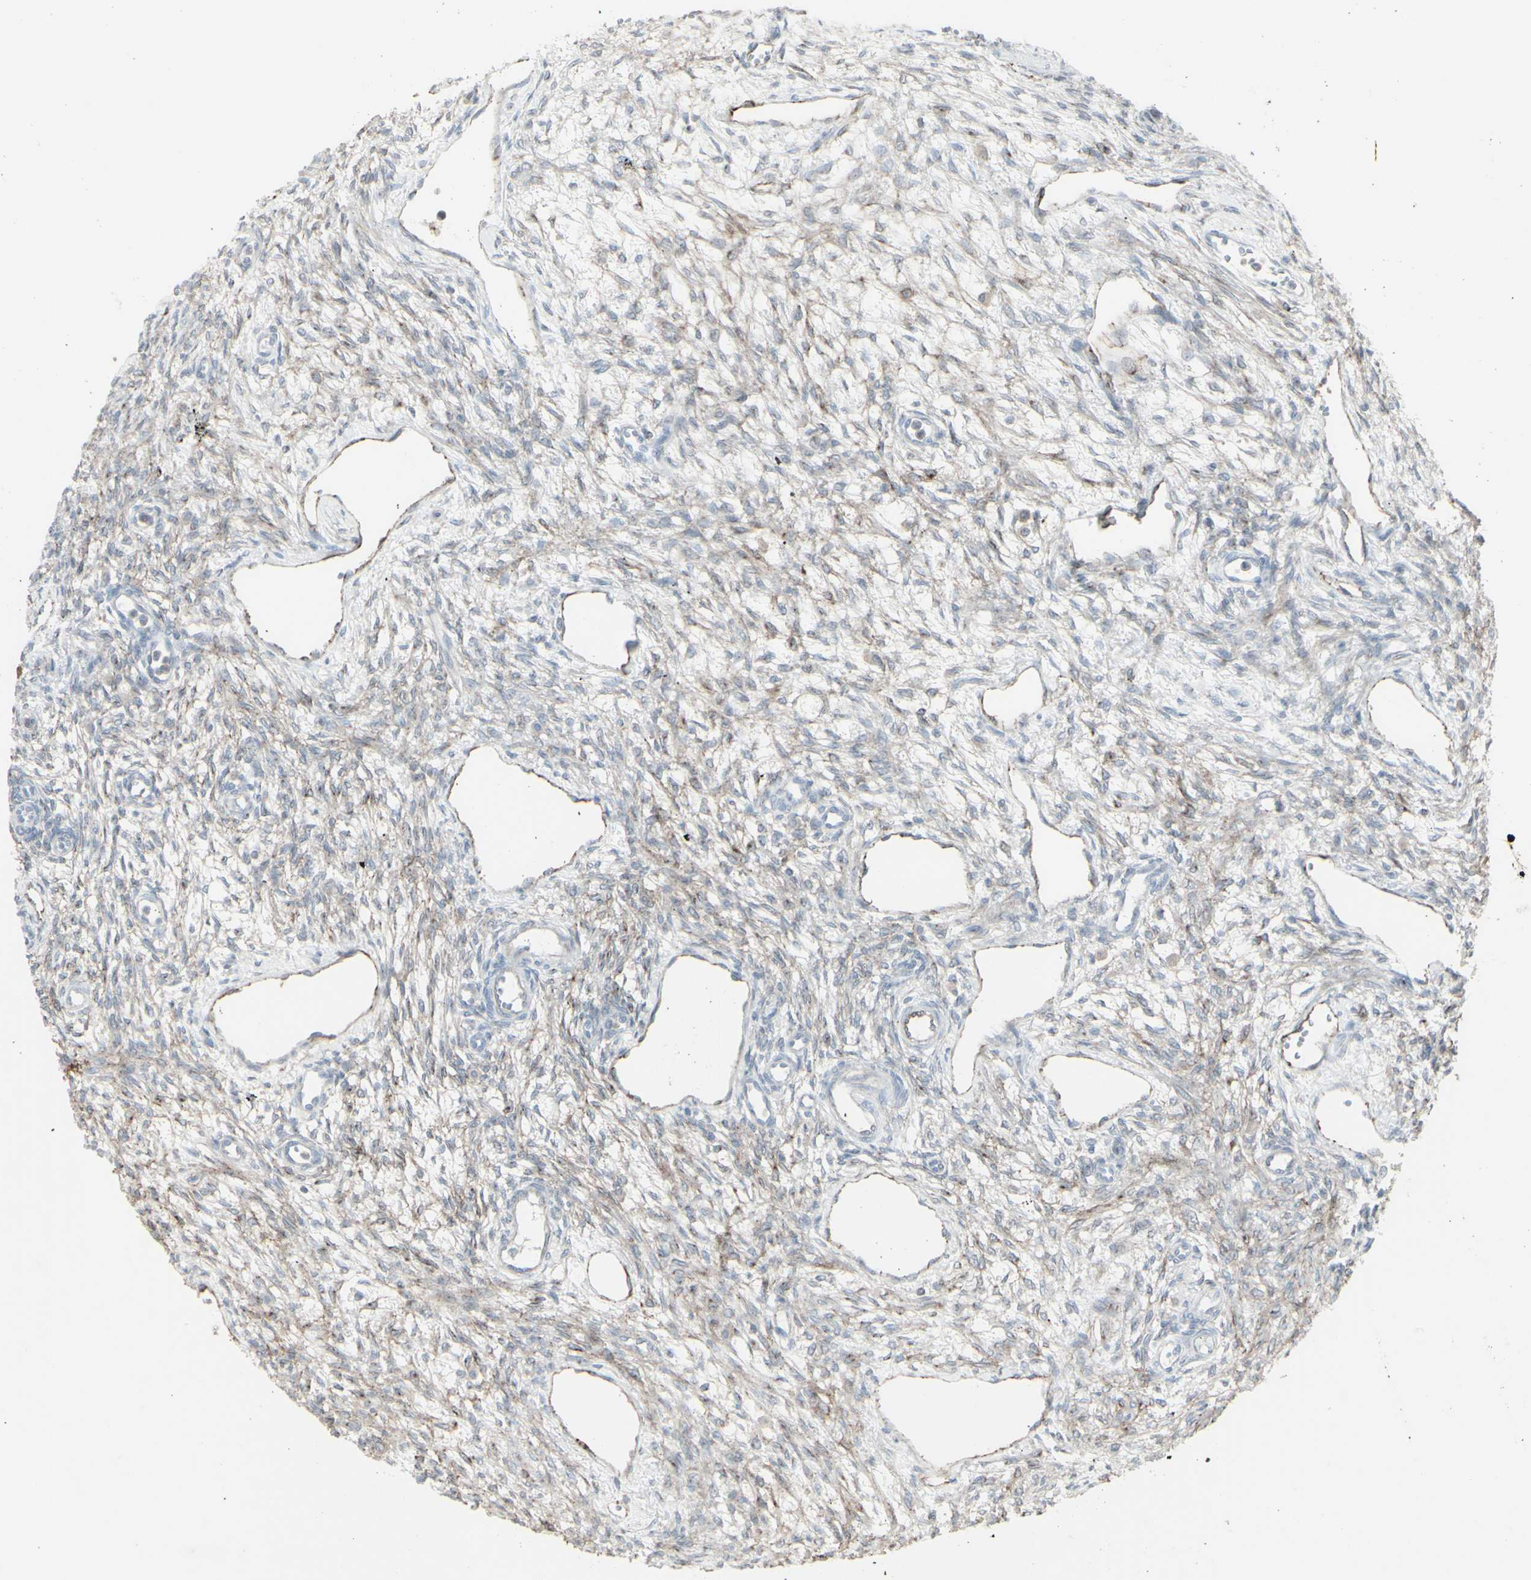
{"staining": {"intensity": "negative", "quantity": "none", "location": "none"}, "tissue": "ovary", "cell_type": "Ovarian stroma cells", "image_type": "normal", "snomed": [{"axis": "morphology", "description": "Normal tissue, NOS"}, {"axis": "topography", "description": "Ovary"}], "caption": "Immunohistochemistry (IHC) photomicrograph of unremarkable ovary: human ovary stained with DAB (3,3'-diaminobenzidine) demonstrates no significant protein positivity in ovarian stroma cells.", "gene": "GJA1", "patient": {"sex": "female", "age": 33}}